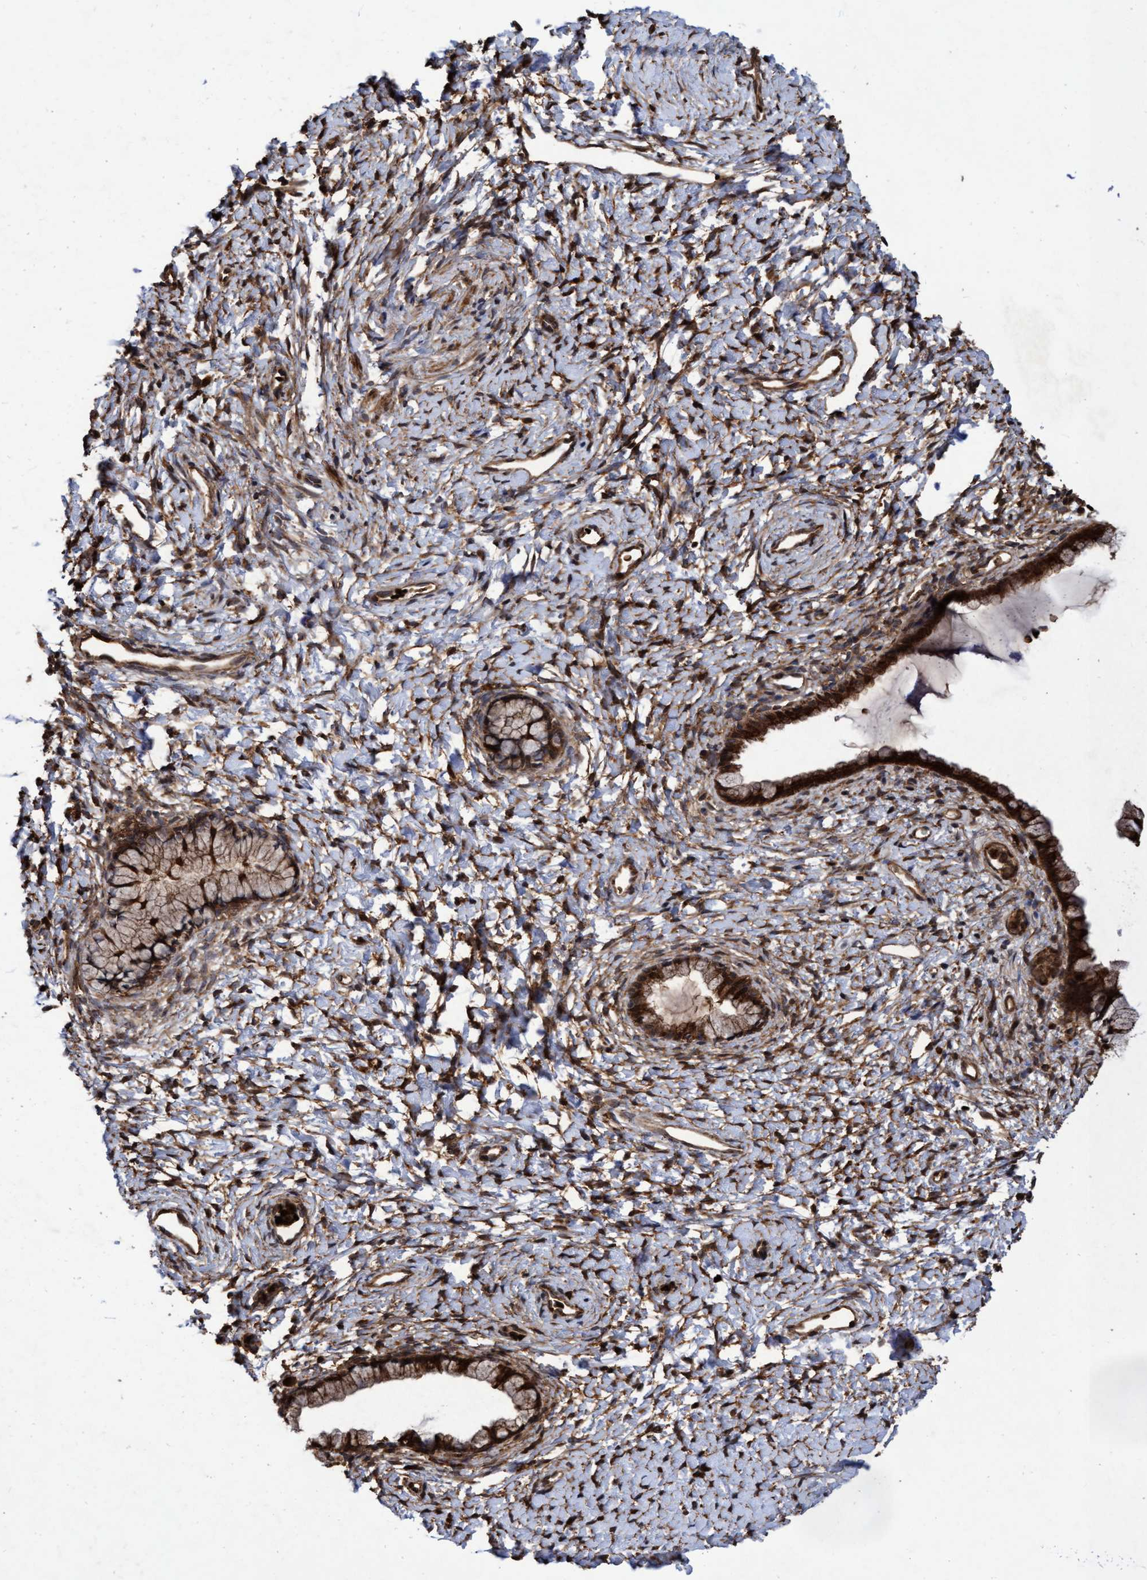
{"staining": {"intensity": "strong", "quantity": ">75%", "location": "cytoplasmic/membranous"}, "tissue": "cervix", "cell_type": "Glandular cells", "image_type": "normal", "snomed": [{"axis": "morphology", "description": "Normal tissue, NOS"}, {"axis": "topography", "description": "Cervix"}], "caption": "IHC staining of normal cervix, which shows high levels of strong cytoplasmic/membranous positivity in approximately >75% of glandular cells indicating strong cytoplasmic/membranous protein positivity. The staining was performed using DAB (3,3'-diaminobenzidine) (brown) for protein detection and nuclei were counterstained in hematoxylin (blue).", "gene": "CHMP6", "patient": {"sex": "female", "age": 72}}